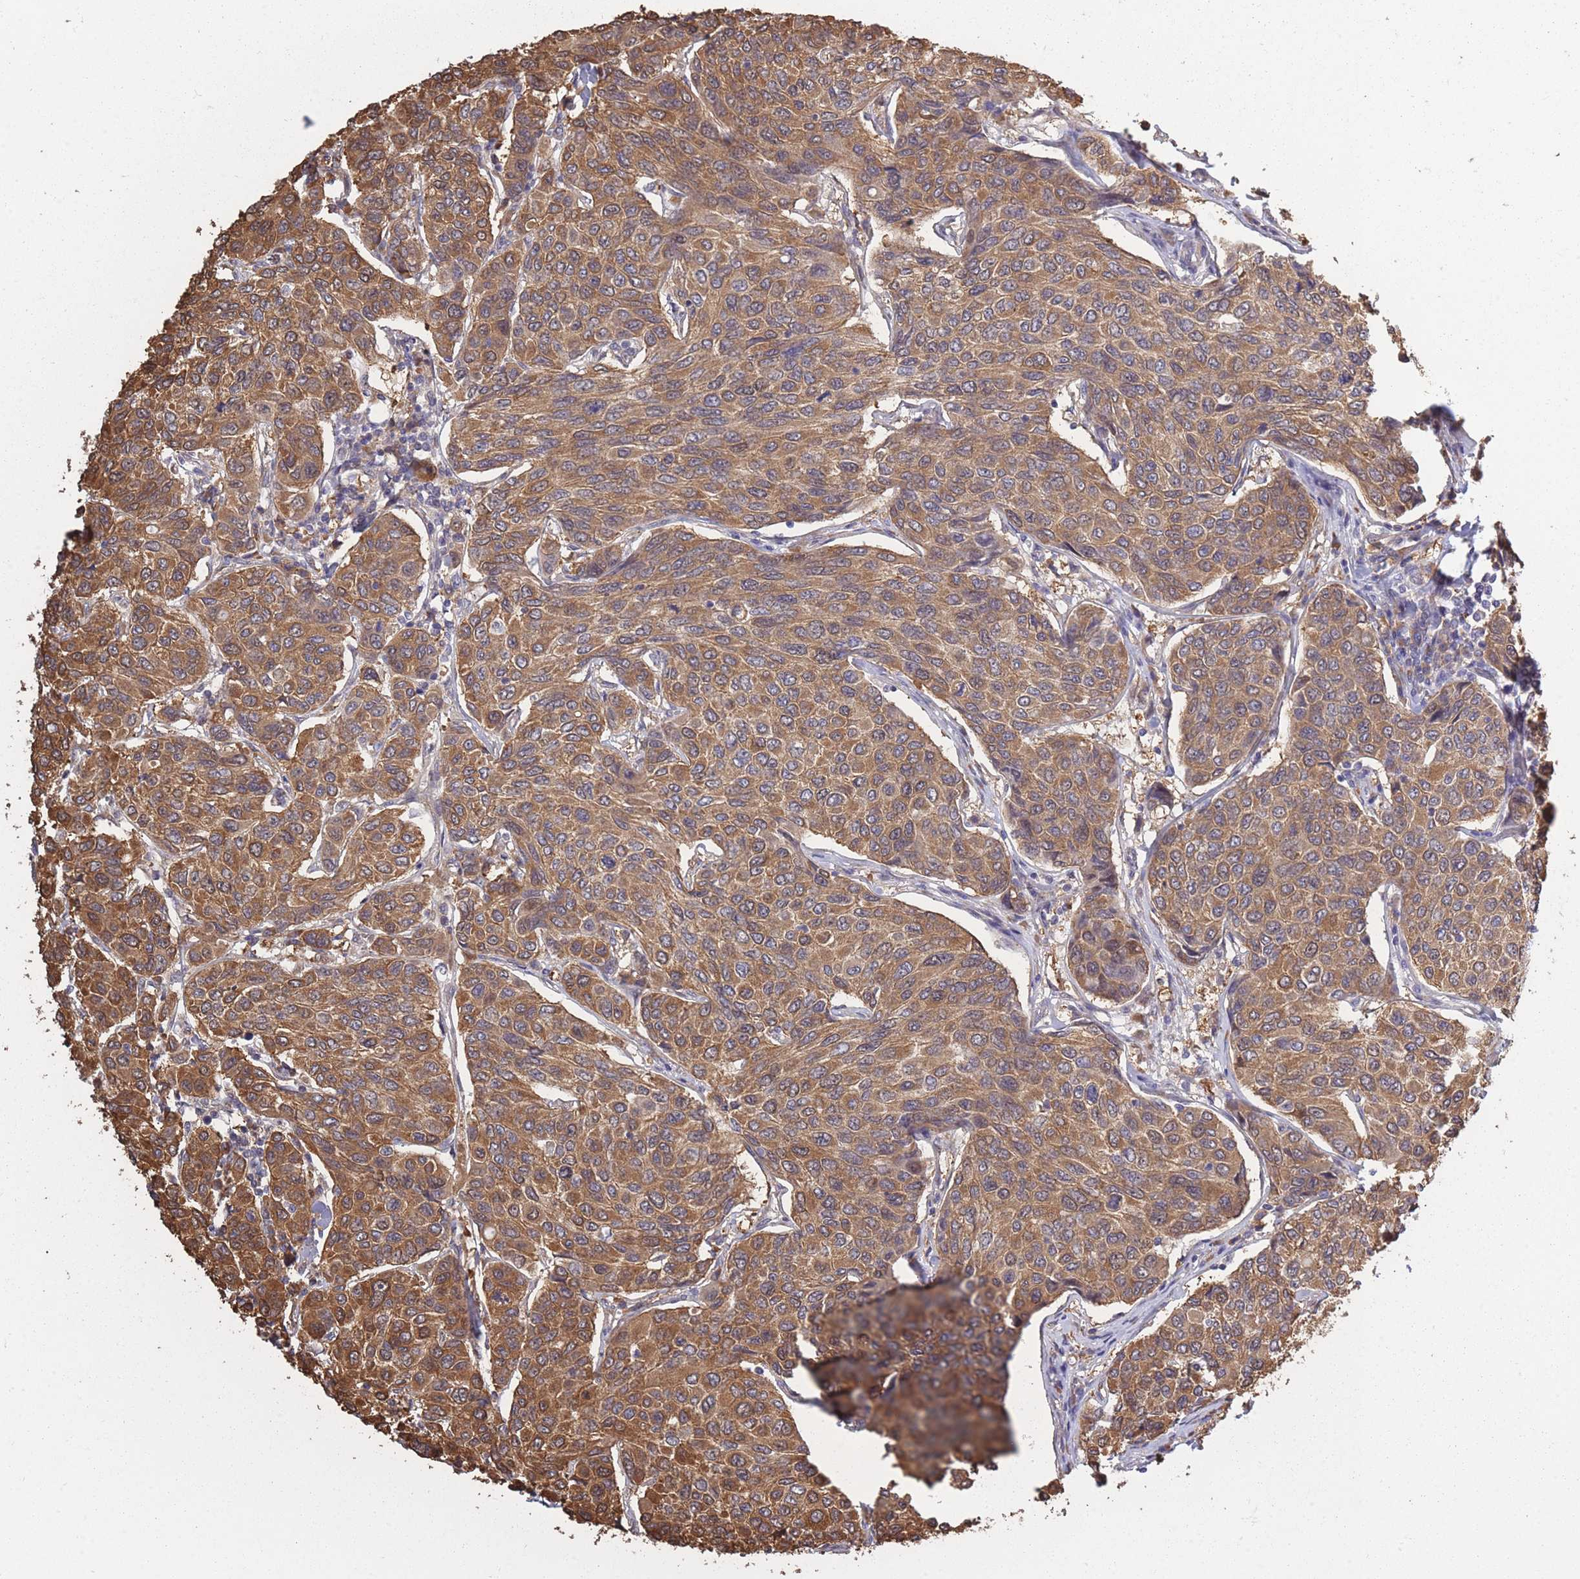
{"staining": {"intensity": "moderate", "quantity": ">75%", "location": "cytoplasmic/membranous"}, "tissue": "breast cancer", "cell_type": "Tumor cells", "image_type": "cancer", "snomed": [{"axis": "morphology", "description": "Duct carcinoma"}, {"axis": "topography", "description": "Breast"}], "caption": "Human breast infiltrating ductal carcinoma stained with a brown dye demonstrates moderate cytoplasmic/membranous positive positivity in approximately >75% of tumor cells.", "gene": "ARL13B", "patient": {"sex": "female", "age": 55}}